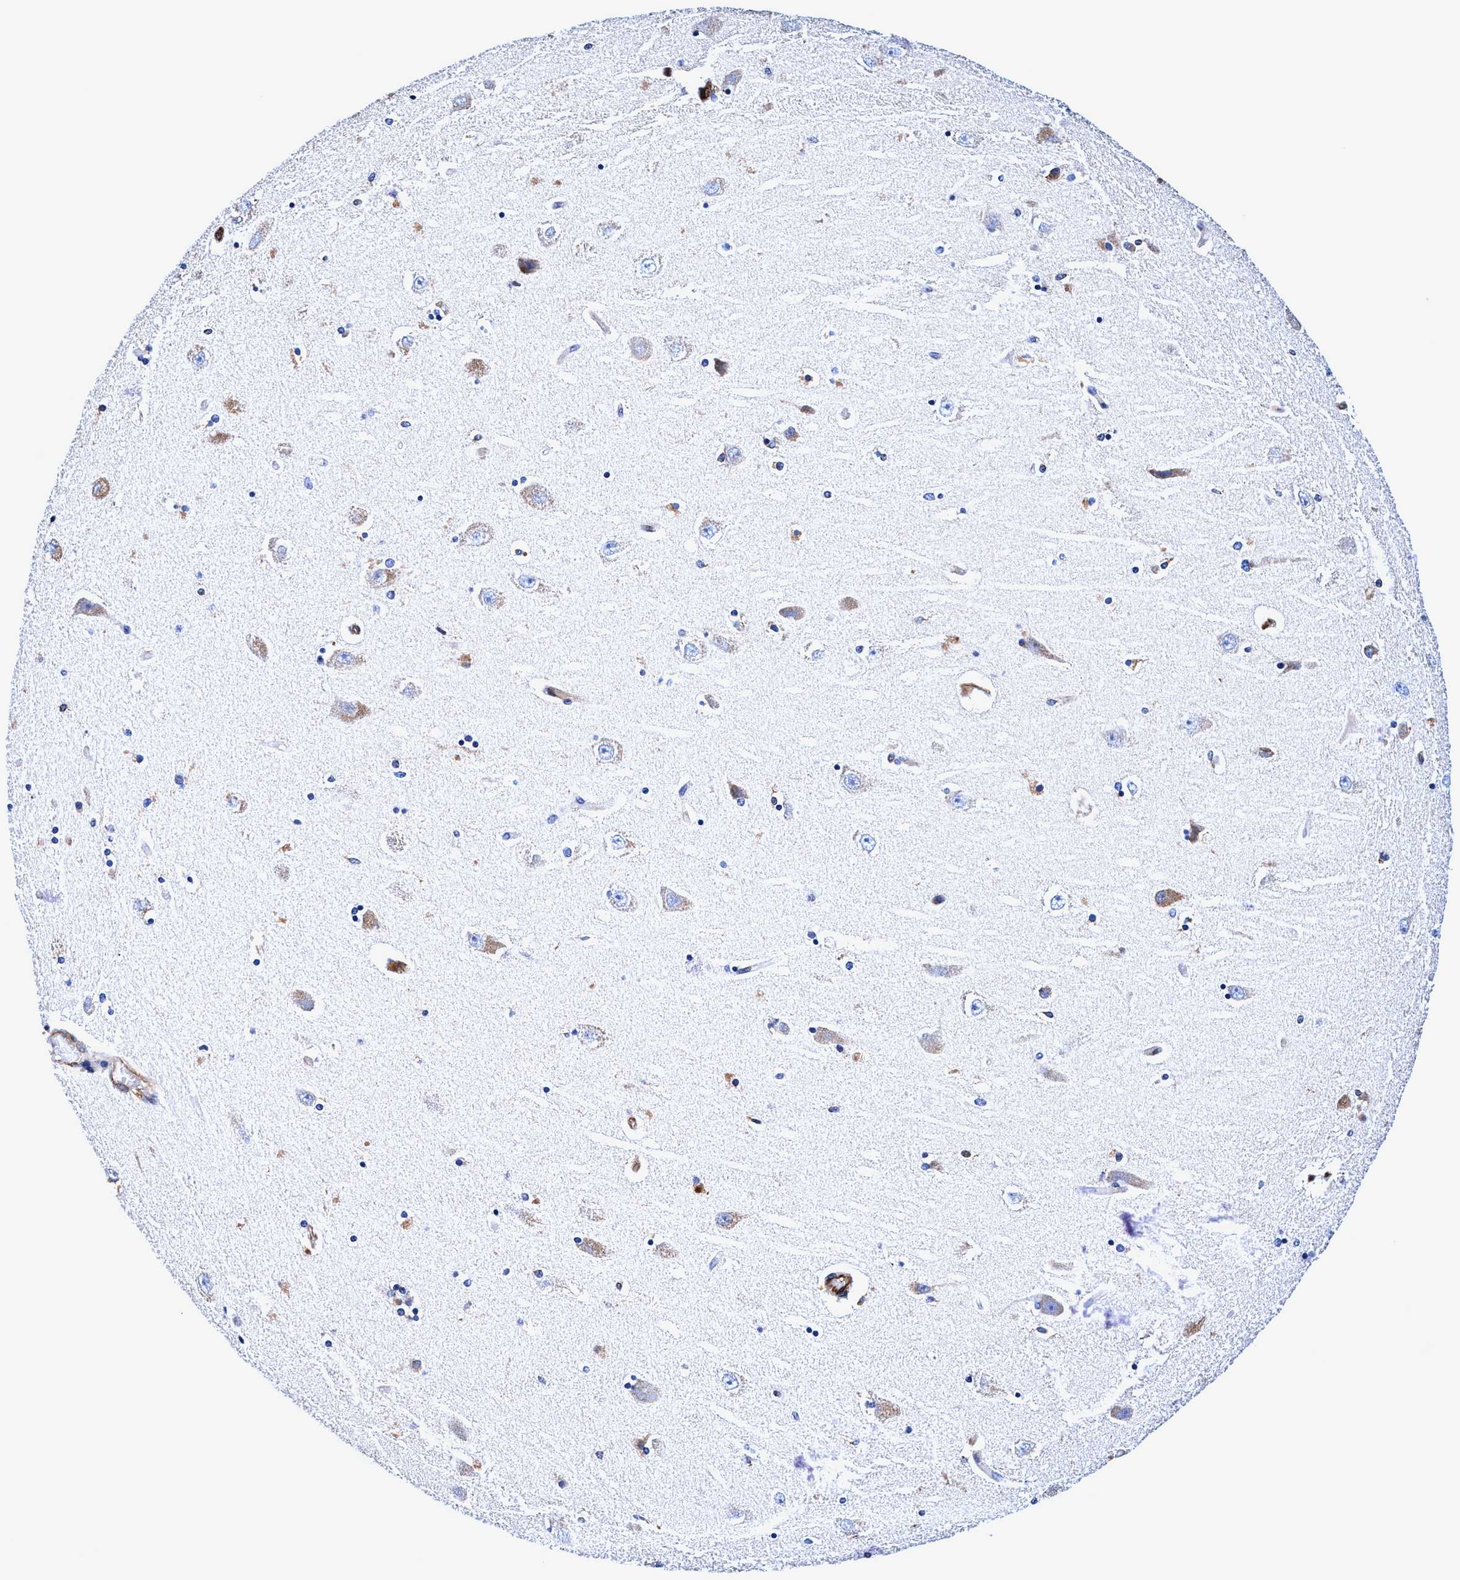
{"staining": {"intensity": "negative", "quantity": "none", "location": "none"}, "tissue": "hippocampus", "cell_type": "Glial cells", "image_type": "normal", "snomed": [{"axis": "morphology", "description": "Normal tissue, NOS"}, {"axis": "topography", "description": "Hippocampus"}], "caption": "Immunohistochemistry image of unremarkable human hippocampus stained for a protein (brown), which exhibits no expression in glial cells.", "gene": "UBALD2", "patient": {"sex": "female", "age": 54}}